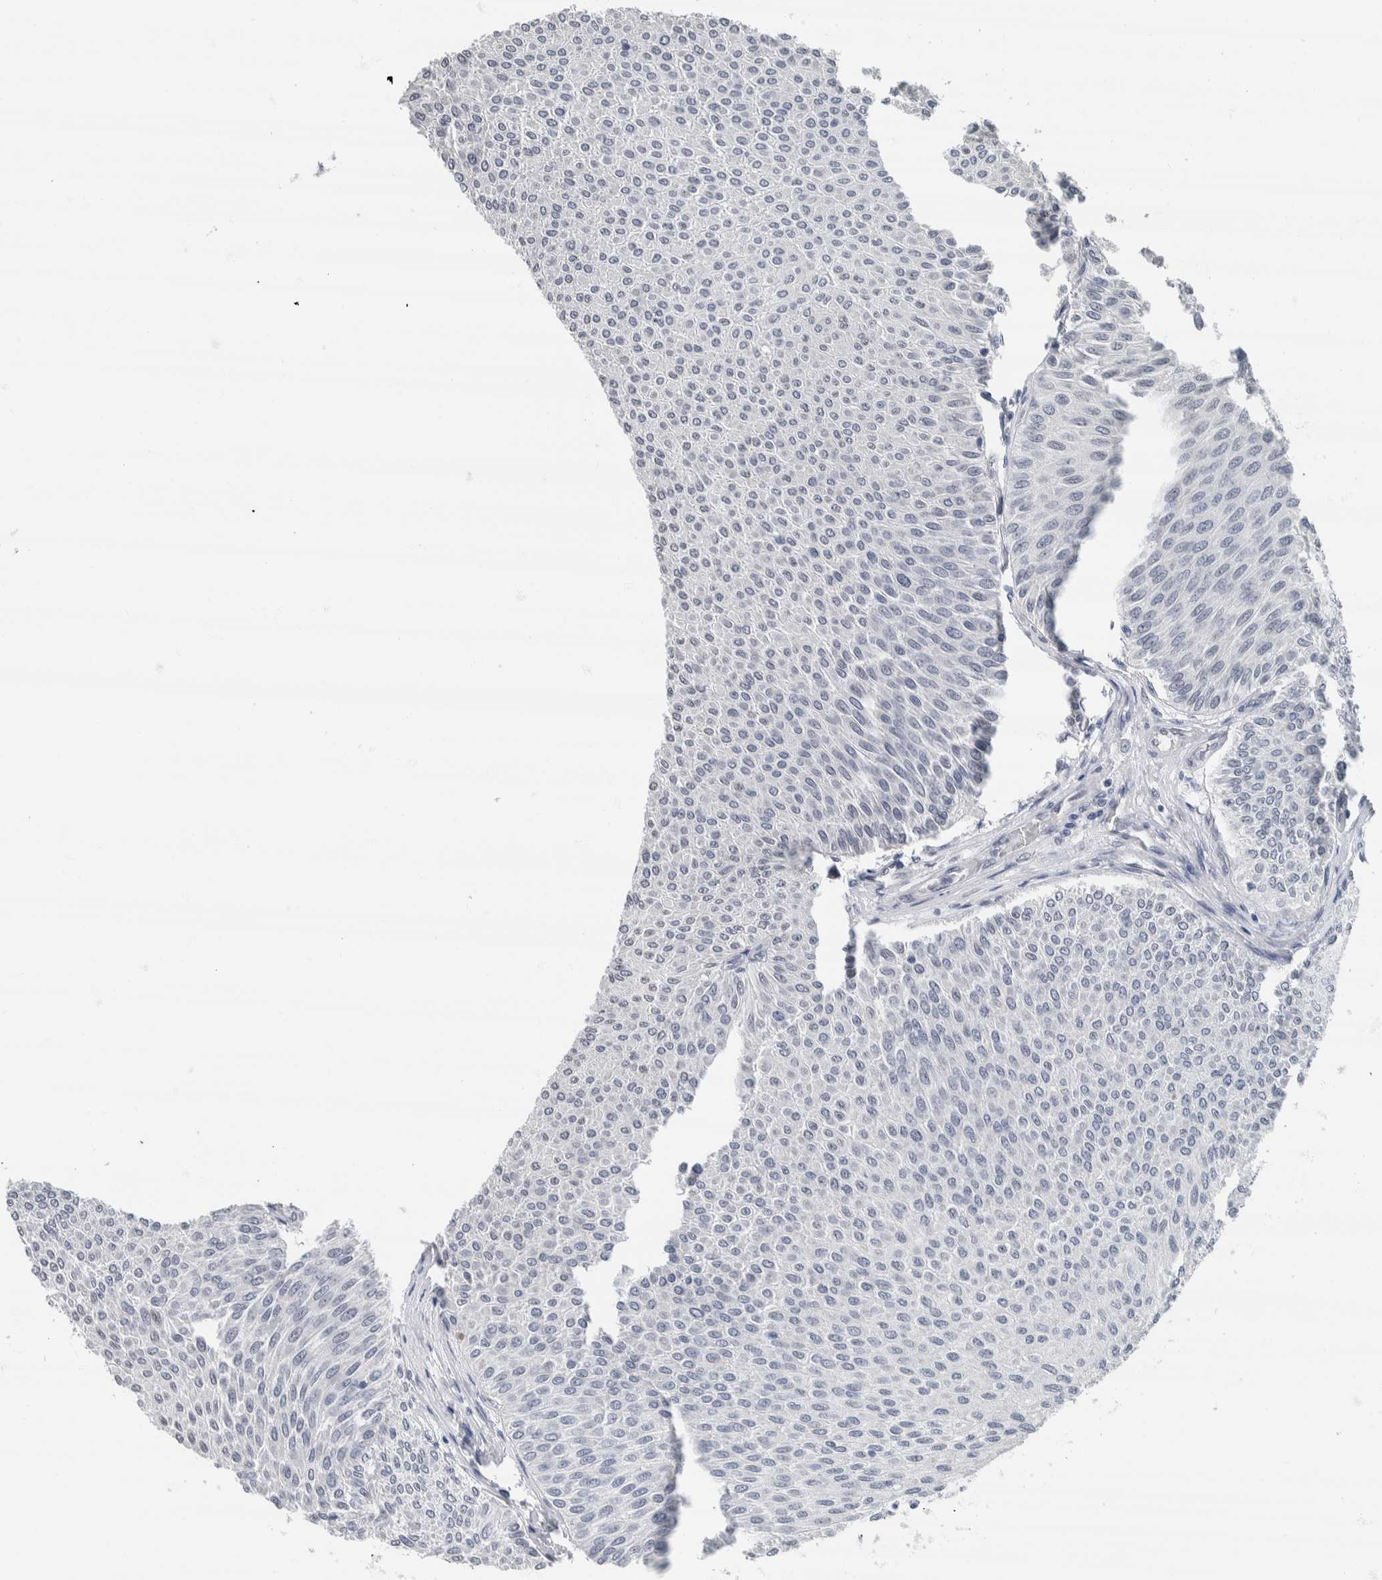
{"staining": {"intensity": "negative", "quantity": "none", "location": "none"}, "tissue": "urothelial cancer", "cell_type": "Tumor cells", "image_type": "cancer", "snomed": [{"axis": "morphology", "description": "Urothelial carcinoma, Low grade"}, {"axis": "topography", "description": "Urinary bladder"}], "caption": "The image reveals no significant expression in tumor cells of urothelial cancer. The staining is performed using DAB (3,3'-diaminobenzidine) brown chromogen with nuclei counter-stained in using hematoxylin.", "gene": "NEFM", "patient": {"sex": "male", "age": 78}}